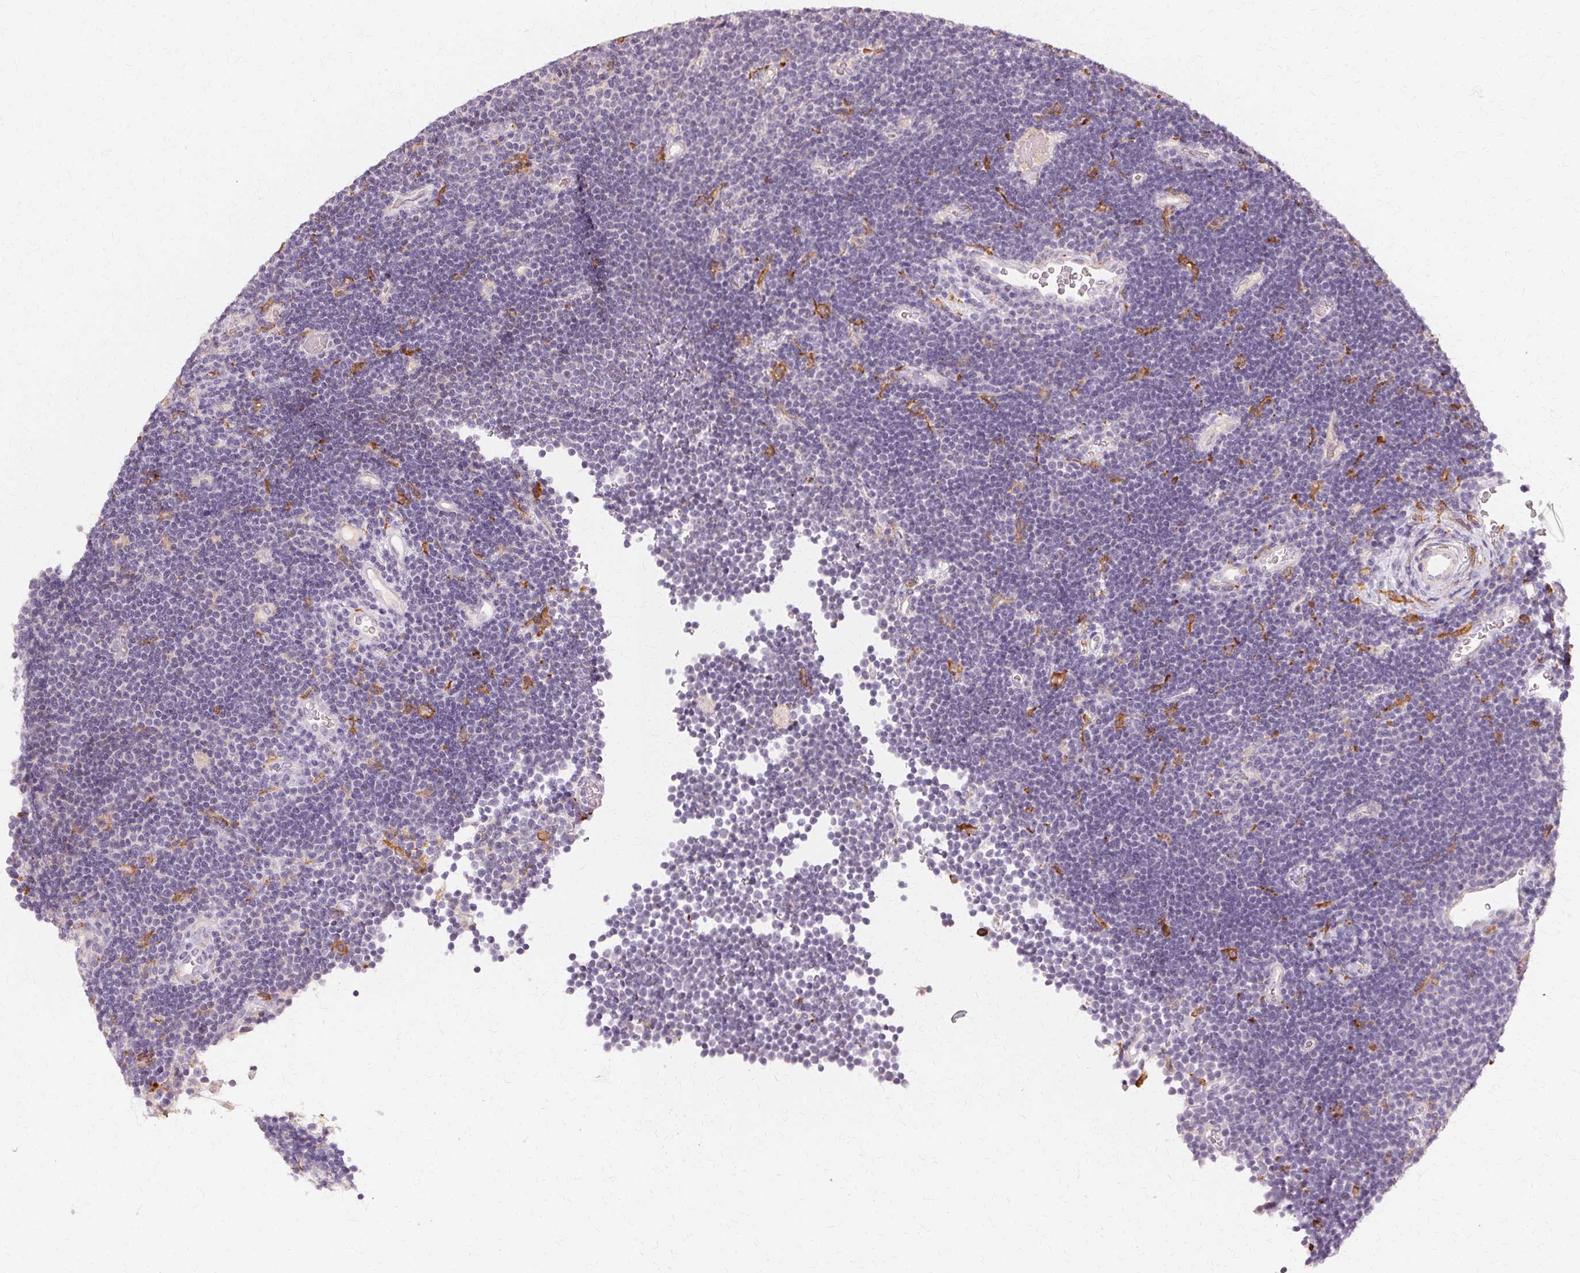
{"staining": {"intensity": "negative", "quantity": "none", "location": "none"}, "tissue": "lymphoma", "cell_type": "Tumor cells", "image_type": "cancer", "snomed": [{"axis": "morphology", "description": "Malignant lymphoma, non-Hodgkin's type, Low grade"}, {"axis": "topography", "description": "Brain"}], "caption": "A histopathology image of human lymphoma is negative for staining in tumor cells.", "gene": "IFNGR1", "patient": {"sex": "female", "age": 66}}